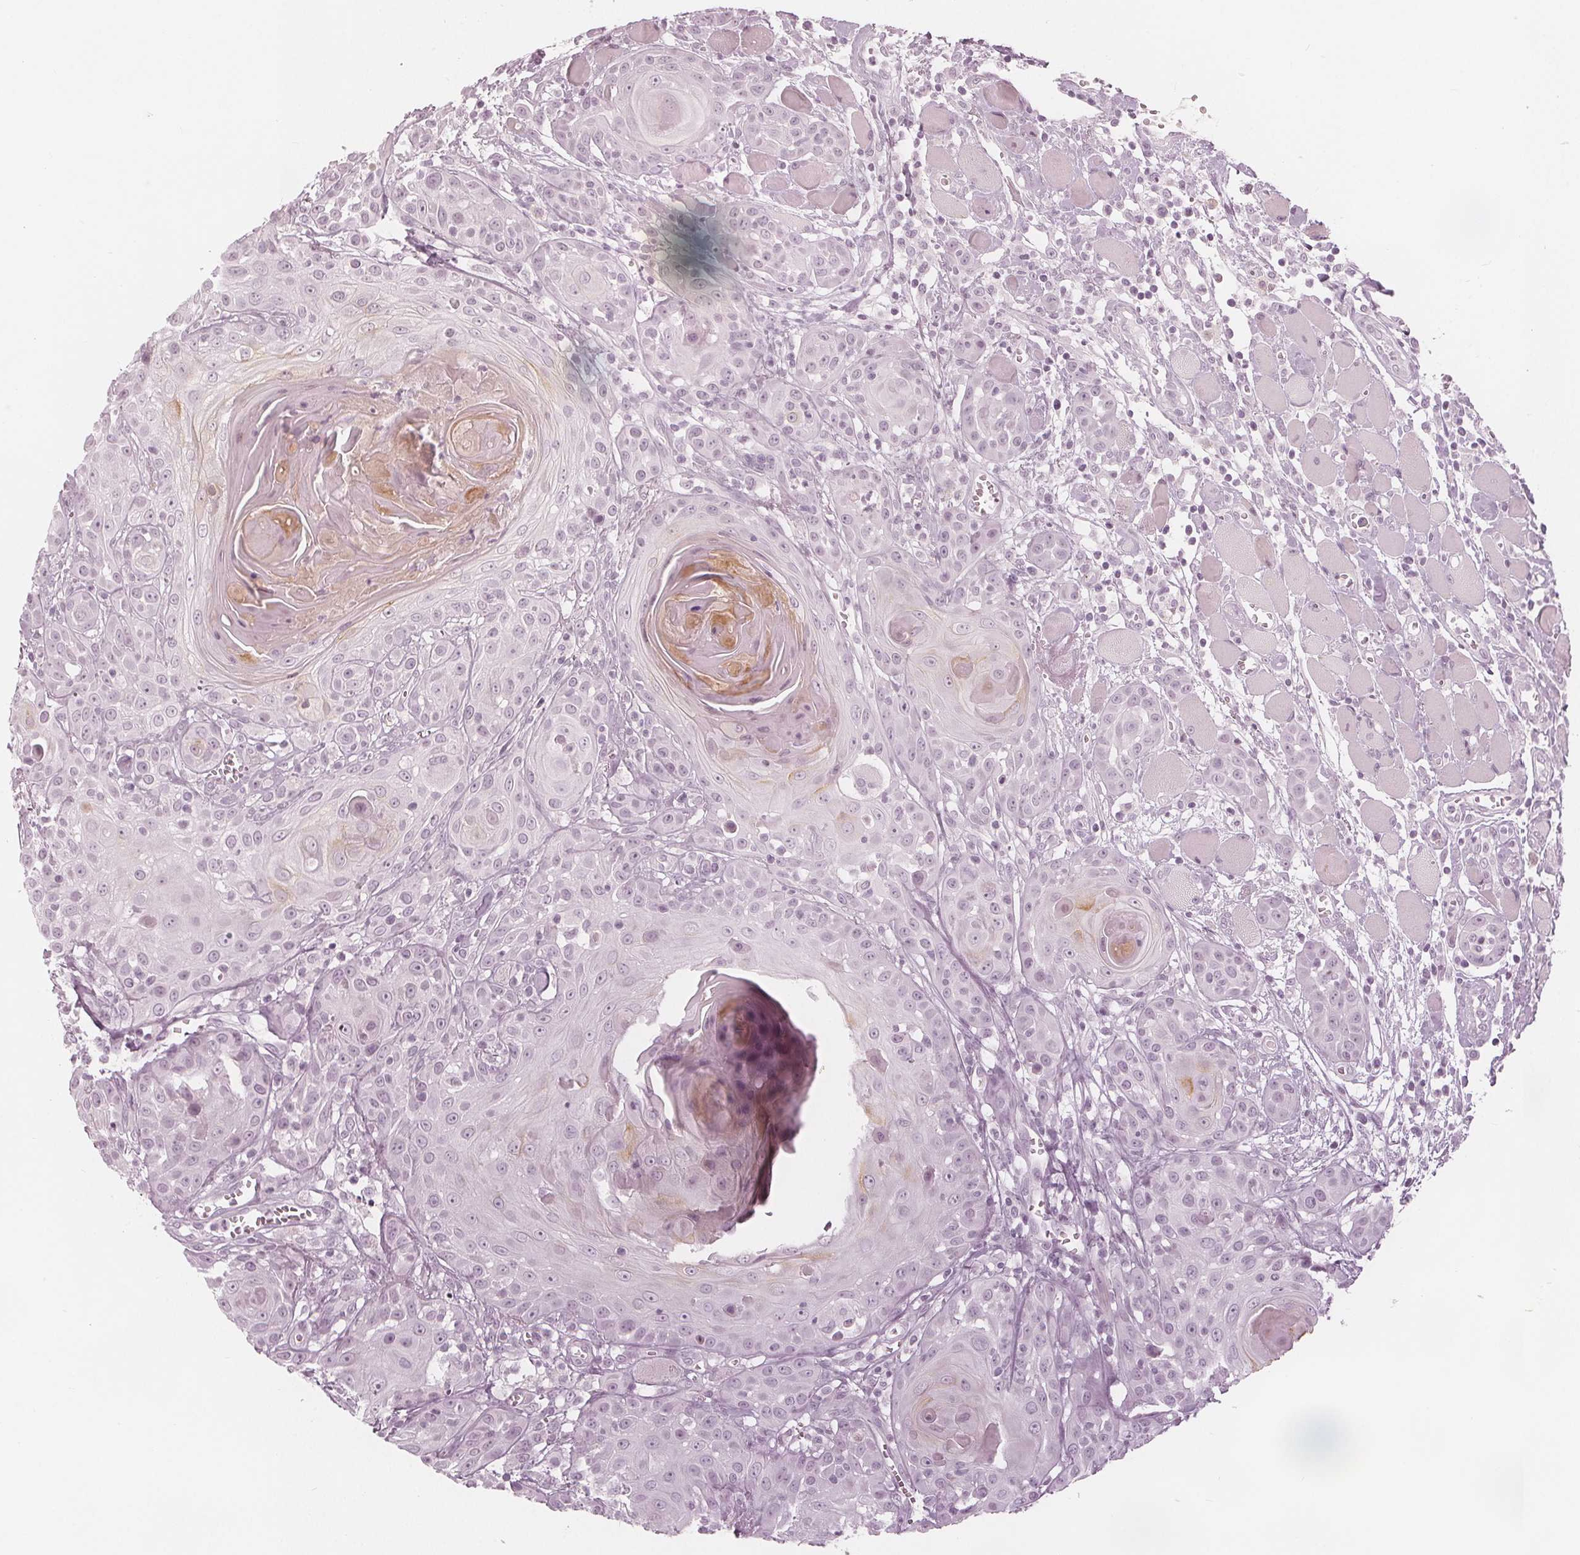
{"staining": {"intensity": "negative", "quantity": "none", "location": "none"}, "tissue": "head and neck cancer", "cell_type": "Tumor cells", "image_type": "cancer", "snomed": [{"axis": "morphology", "description": "Squamous cell carcinoma, NOS"}, {"axis": "topography", "description": "Head-Neck"}], "caption": "Head and neck squamous cell carcinoma was stained to show a protein in brown. There is no significant staining in tumor cells.", "gene": "PAEP", "patient": {"sex": "female", "age": 80}}